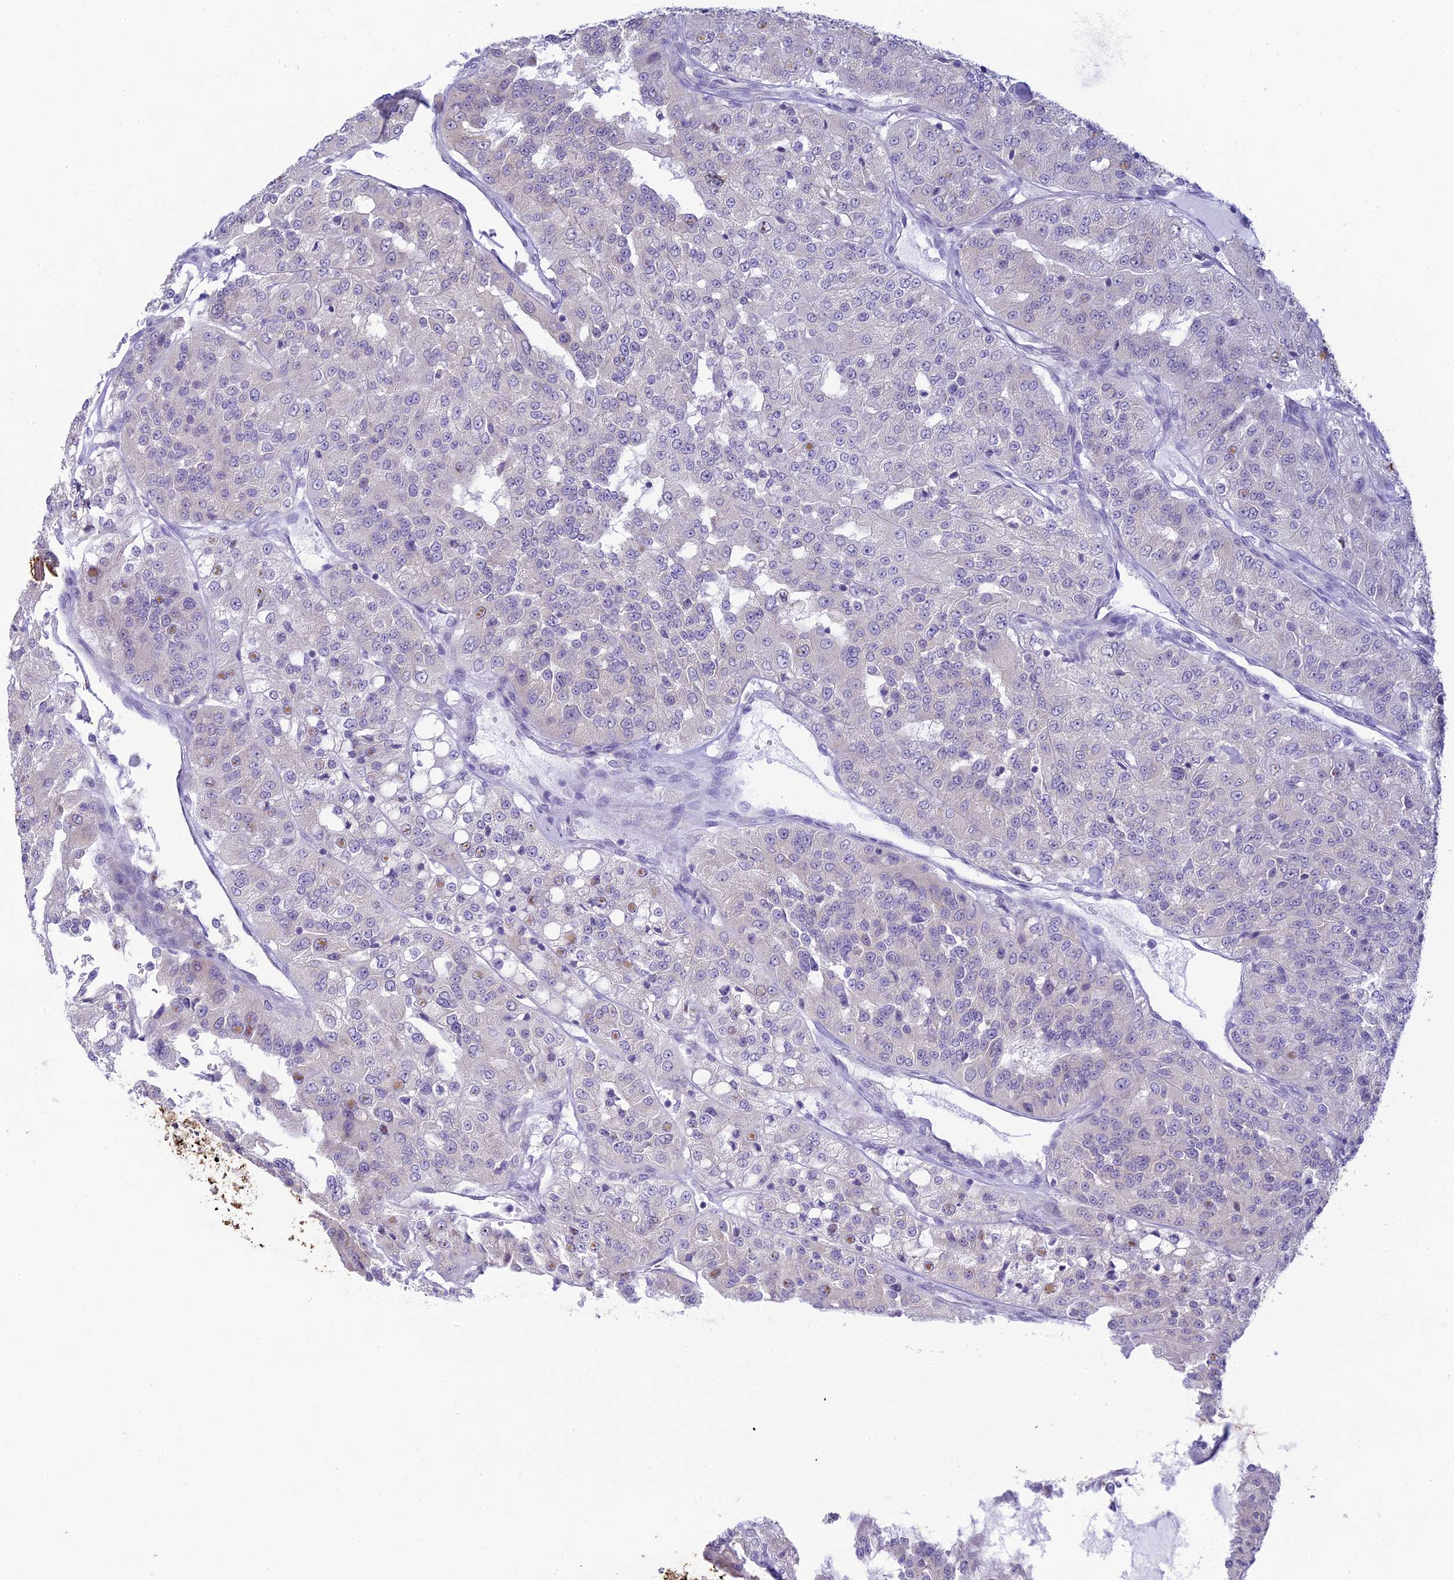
{"staining": {"intensity": "negative", "quantity": "none", "location": "none"}, "tissue": "renal cancer", "cell_type": "Tumor cells", "image_type": "cancer", "snomed": [{"axis": "morphology", "description": "Adenocarcinoma, NOS"}, {"axis": "topography", "description": "Kidney"}], "caption": "There is no significant staining in tumor cells of renal cancer. (Immunohistochemistry (ihc), brightfield microscopy, high magnification).", "gene": "SKIC8", "patient": {"sex": "female", "age": 63}}